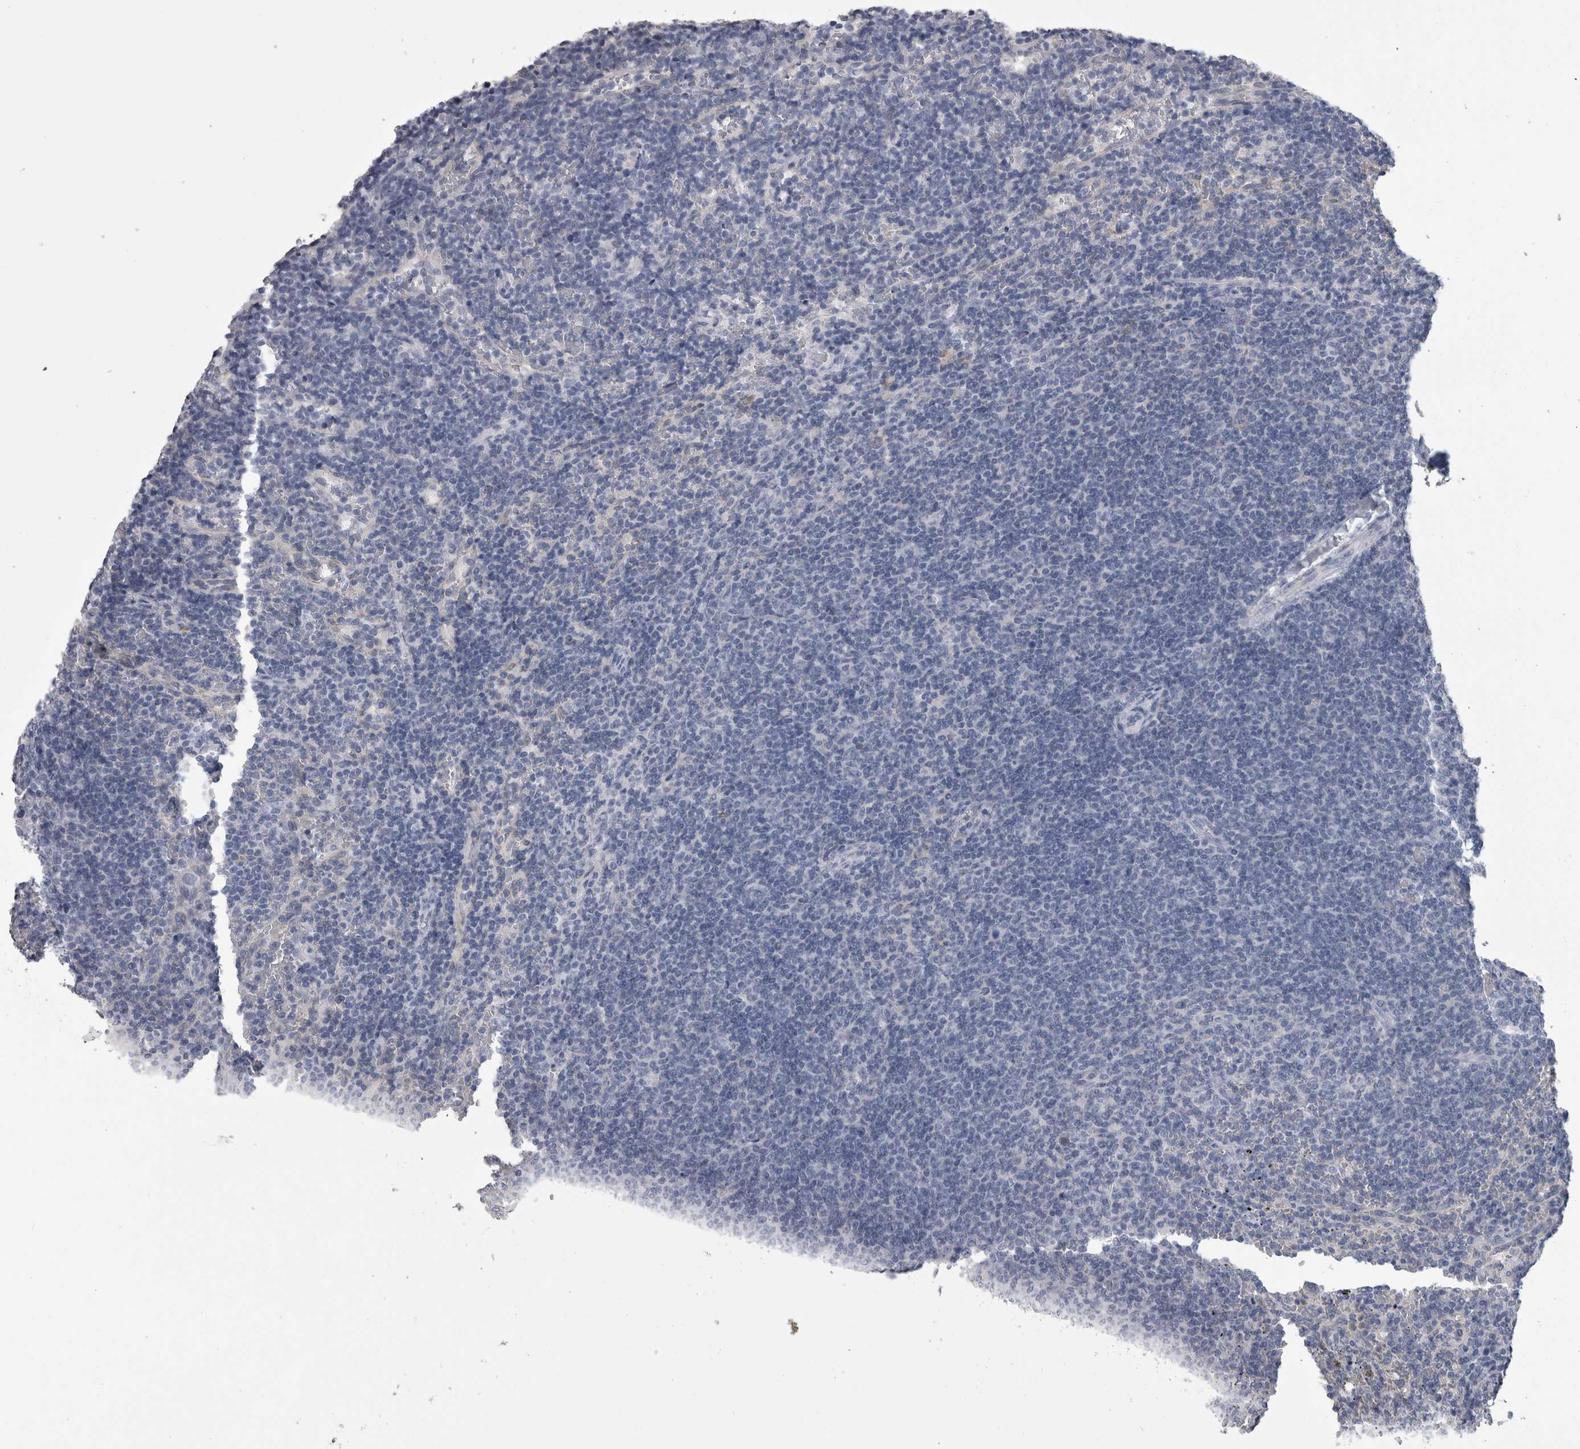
{"staining": {"intensity": "negative", "quantity": "none", "location": "none"}, "tissue": "lymphoma", "cell_type": "Tumor cells", "image_type": "cancer", "snomed": [{"axis": "morphology", "description": "Malignant lymphoma, non-Hodgkin's type, Low grade"}, {"axis": "topography", "description": "Spleen"}], "caption": "A micrograph of human lymphoma is negative for staining in tumor cells.", "gene": "AFMID", "patient": {"sex": "female", "age": 50}}